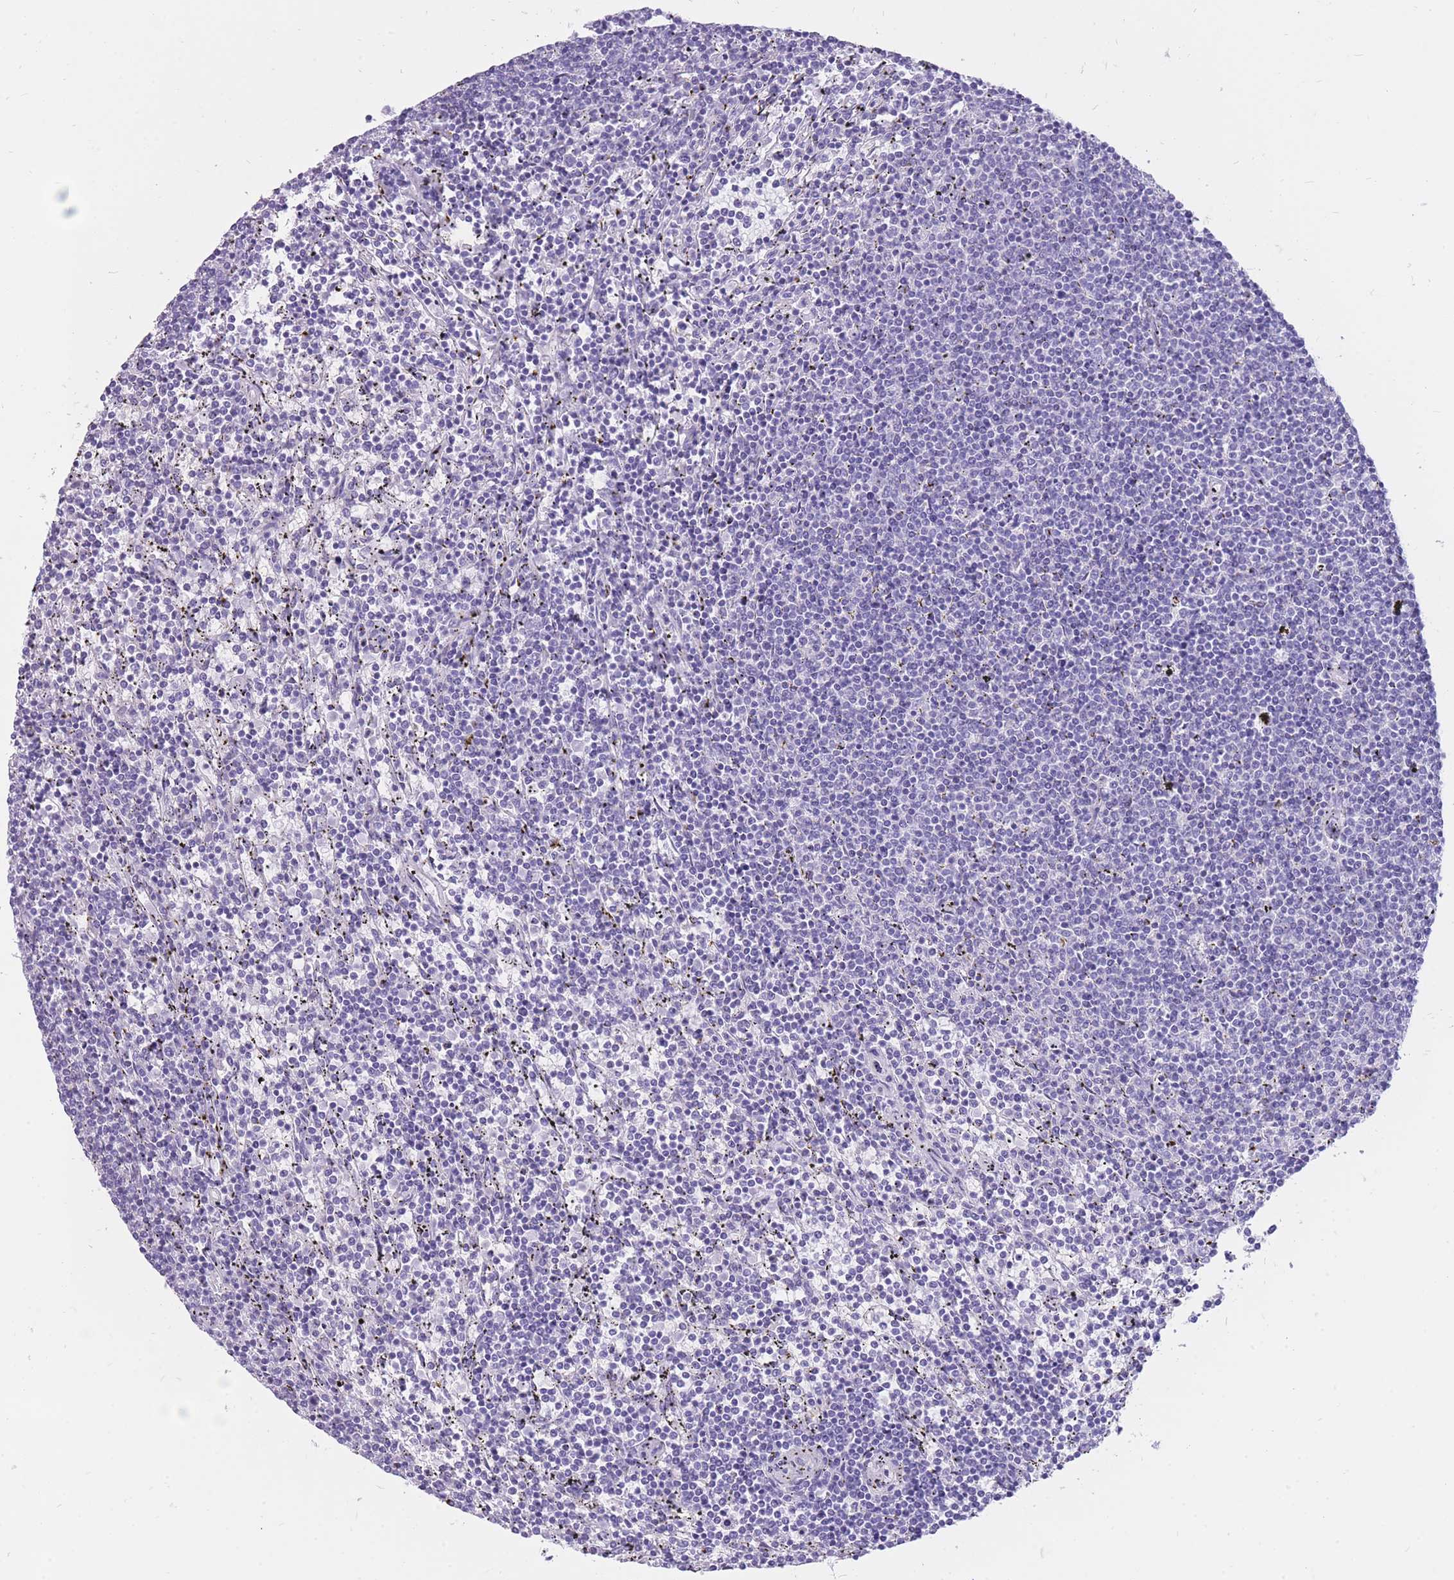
{"staining": {"intensity": "negative", "quantity": "none", "location": "none"}, "tissue": "lymphoma", "cell_type": "Tumor cells", "image_type": "cancer", "snomed": [{"axis": "morphology", "description": "Malignant lymphoma, non-Hodgkin's type, Low grade"}, {"axis": "topography", "description": "Spleen"}], "caption": "A histopathology image of human low-grade malignant lymphoma, non-Hodgkin's type is negative for staining in tumor cells.", "gene": "CYP21A2", "patient": {"sex": "female", "age": 50}}